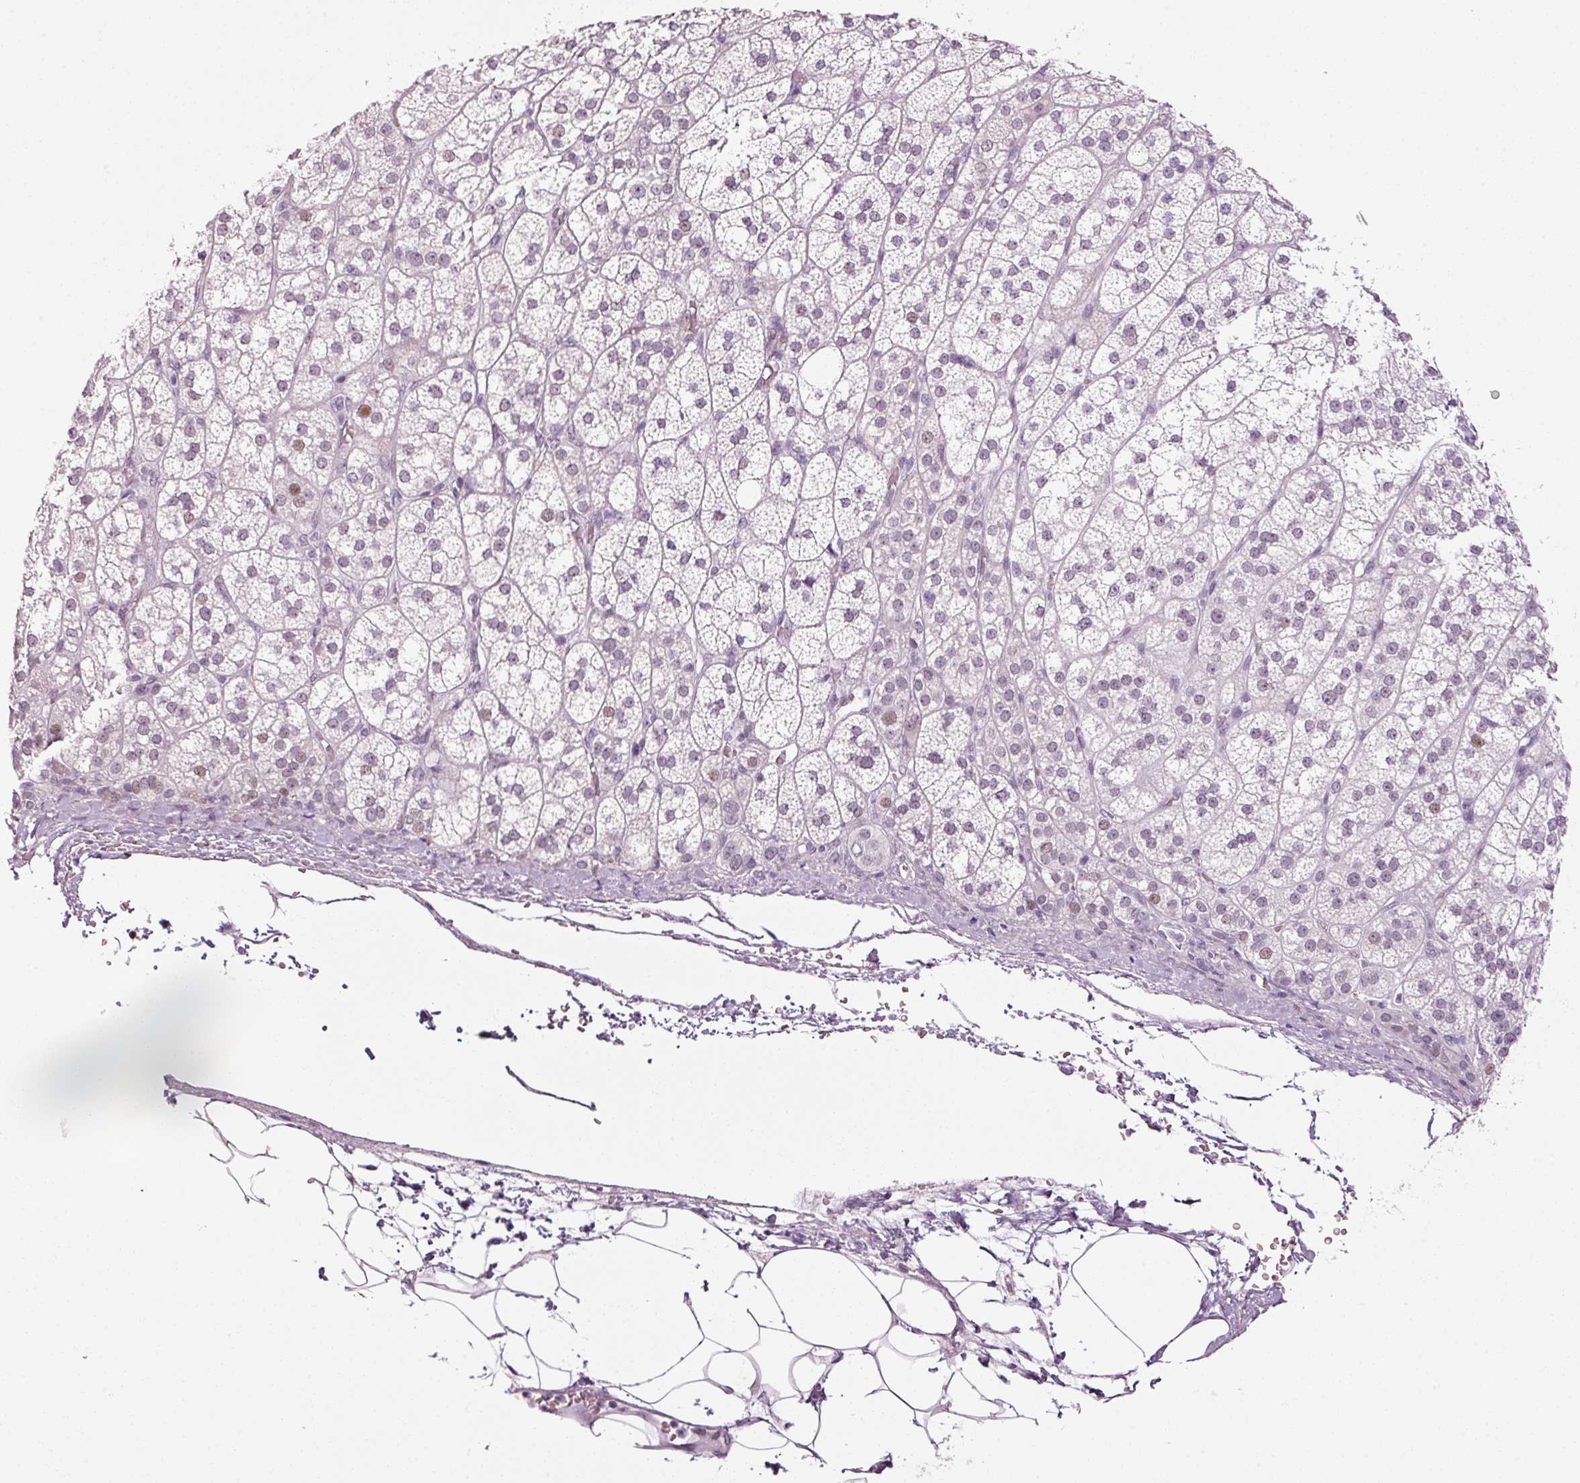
{"staining": {"intensity": "moderate", "quantity": "25%-75%", "location": "nuclear"}, "tissue": "adrenal gland", "cell_type": "Glandular cells", "image_type": "normal", "snomed": [{"axis": "morphology", "description": "Normal tissue, NOS"}, {"axis": "topography", "description": "Adrenal gland"}], "caption": "Adrenal gland stained for a protein (brown) shows moderate nuclear positive staining in approximately 25%-75% of glandular cells.", "gene": "ANKRD20A1", "patient": {"sex": "female", "age": 60}}